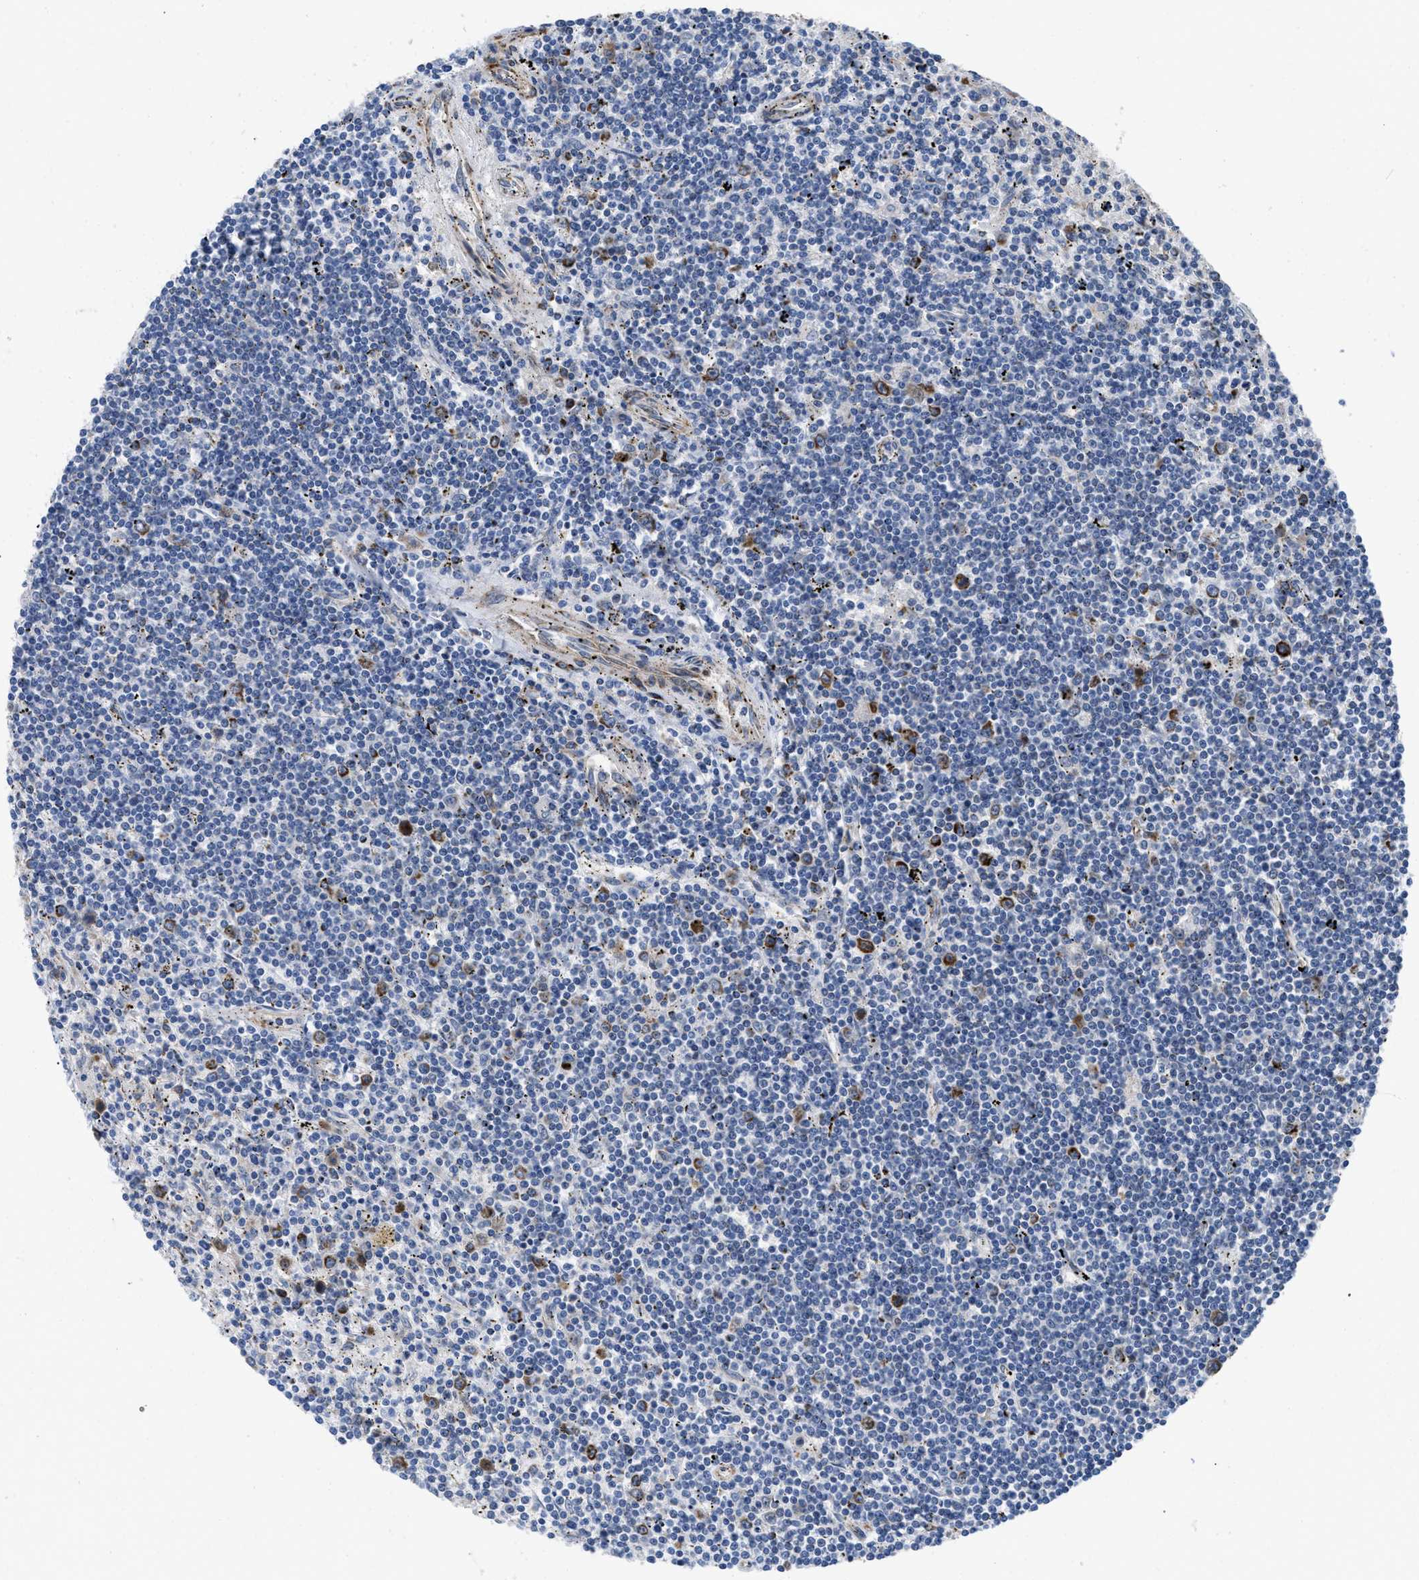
{"staining": {"intensity": "negative", "quantity": "none", "location": "none"}, "tissue": "lymphoma", "cell_type": "Tumor cells", "image_type": "cancer", "snomed": [{"axis": "morphology", "description": "Malignant lymphoma, non-Hodgkin's type, Low grade"}, {"axis": "topography", "description": "Spleen"}], "caption": "Immunohistochemical staining of human lymphoma displays no significant positivity in tumor cells.", "gene": "AKAP1", "patient": {"sex": "male", "age": 76}}